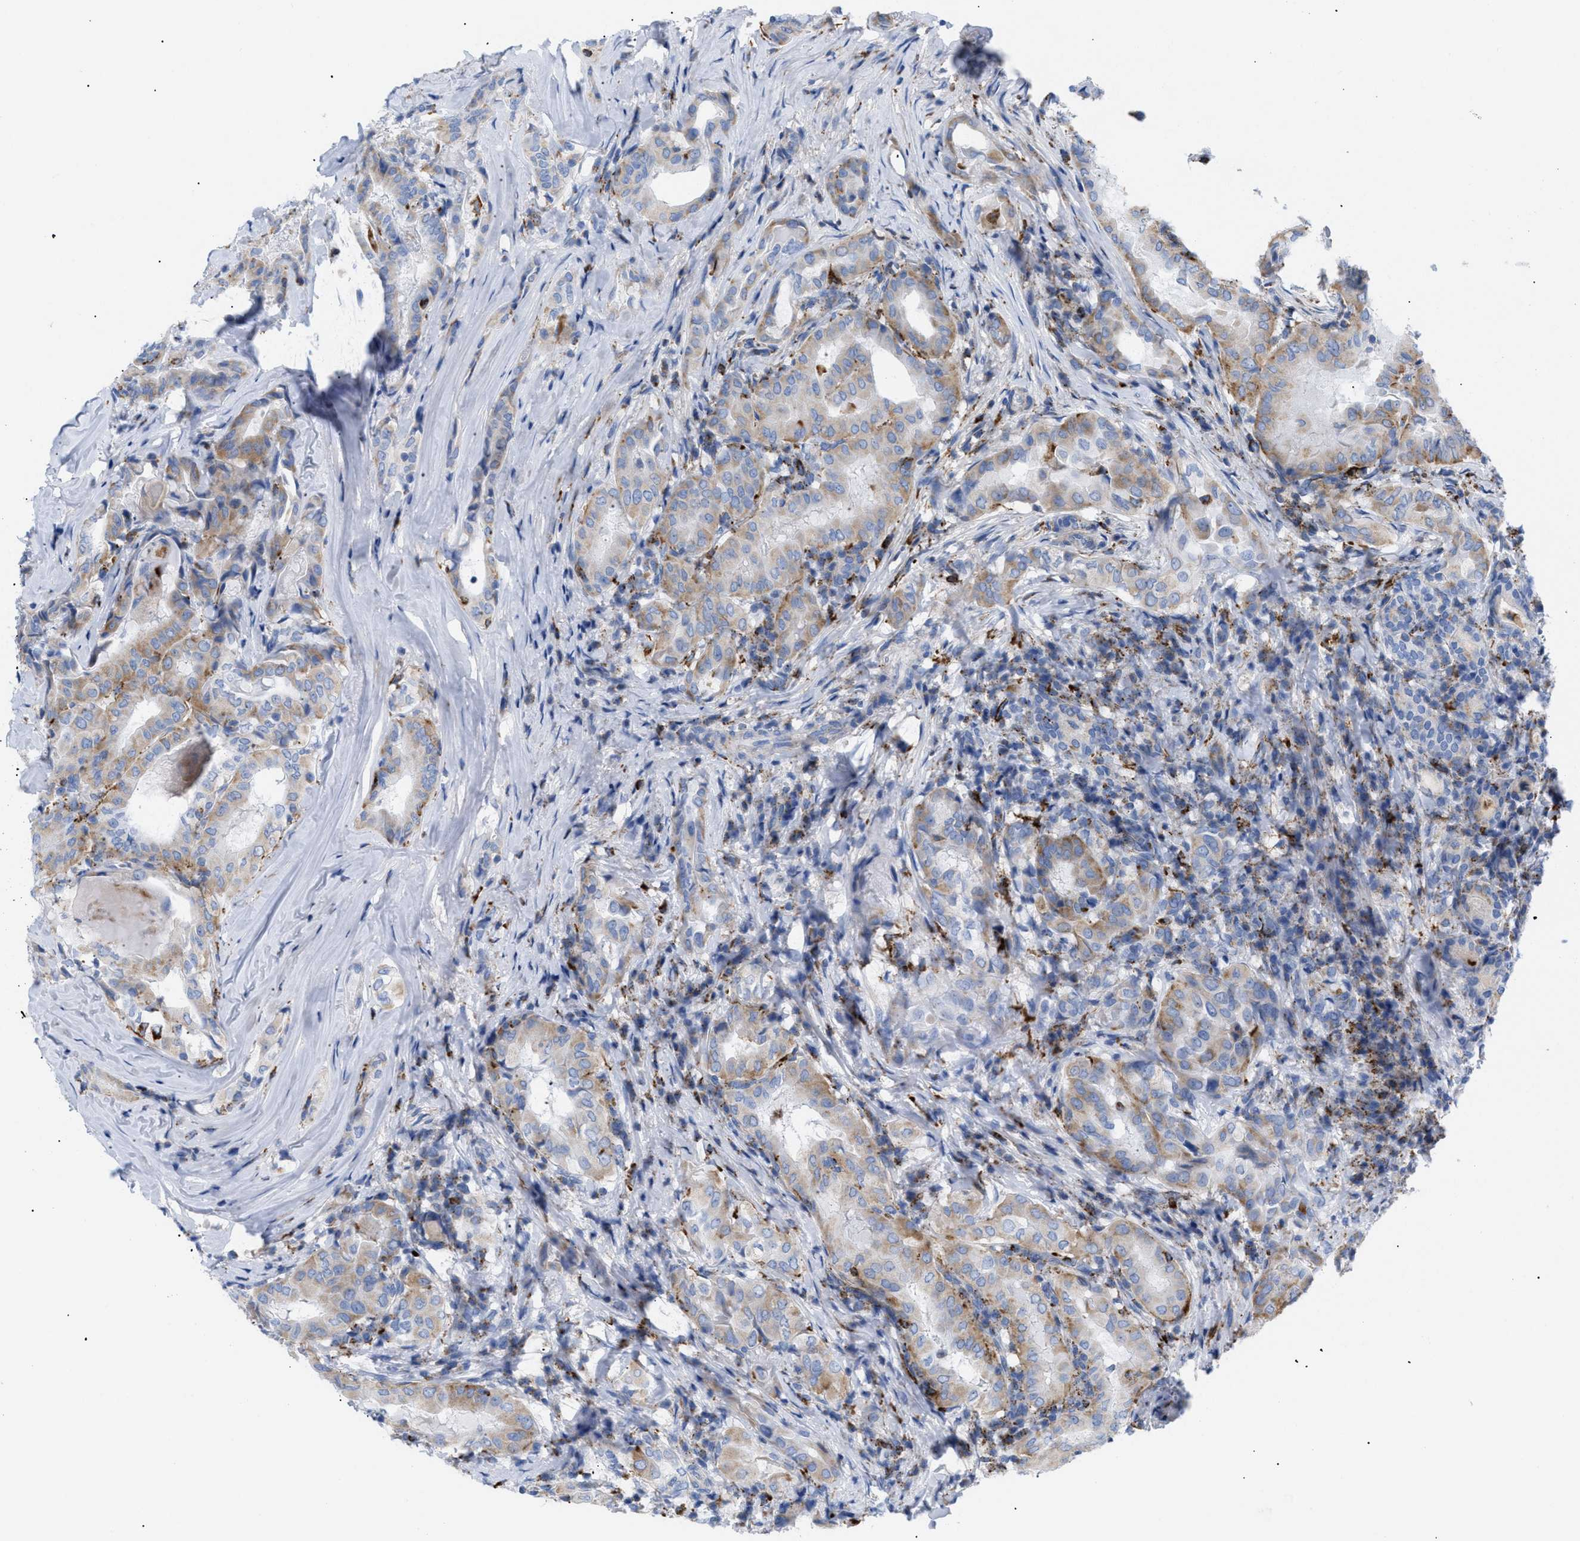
{"staining": {"intensity": "moderate", "quantity": ">75%", "location": "cytoplasmic/membranous"}, "tissue": "thyroid cancer", "cell_type": "Tumor cells", "image_type": "cancer", "snomed": [{"axis": "morphology", "description": "Papillary adenocarcinoma, NOS"}, {"axis": "topography", "description": "Thyroid gland"}], "caption": "An IHC histopathology image of tumor tissue is shown. Protein staining in brown highlights moderate cytoplasmic/membranous positivity in thyroid papillary adenocarcinoma within tumor cells.", "gene": "DRAM2", "patient": {"sex": "female", "age": 42}}